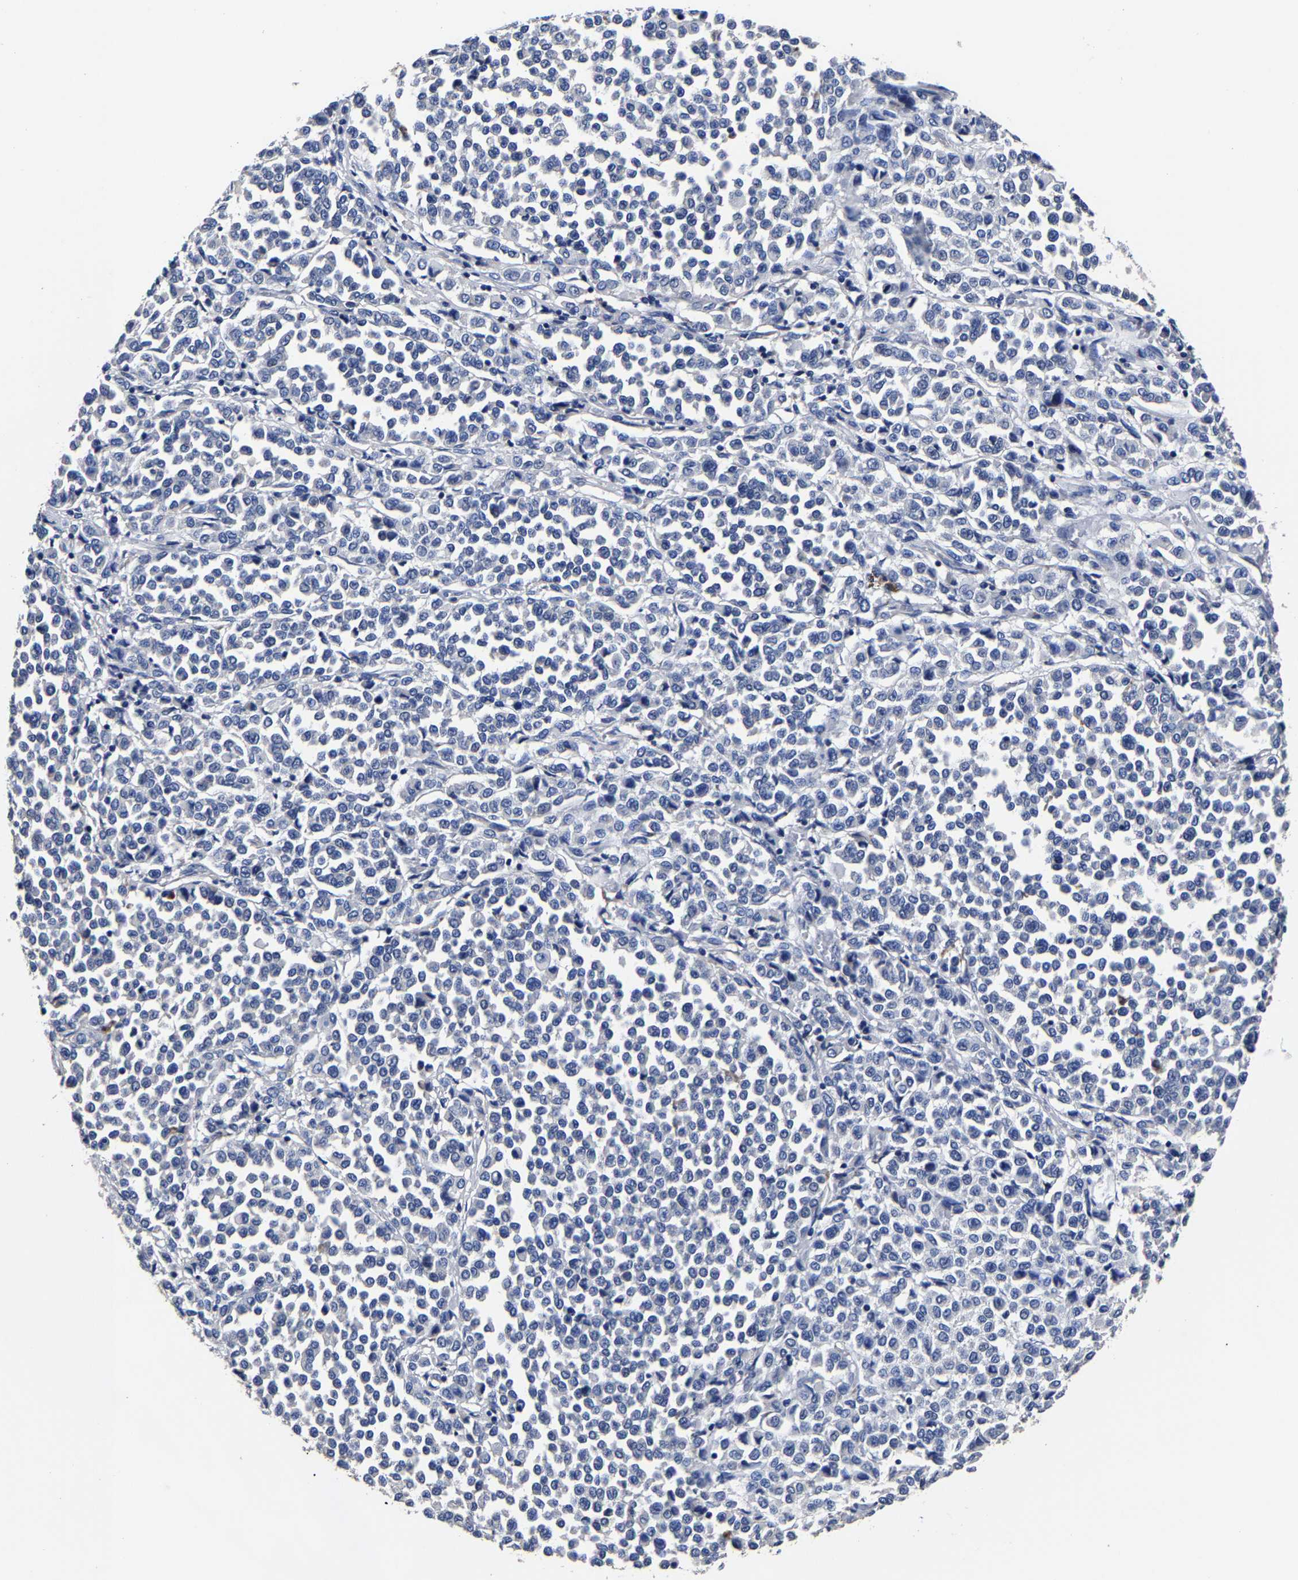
{"staining": {"intensity": "negative", "quantity": "none", "location": "none"}, "tissue": "melanoma", "cell_type": "Tumor cells", "image_type": "cancer", "snomed": [{"axis": "morphology", "description": "Malignant melanoma, Metastatic site"}, {"axis": "topography", "description": "Pancreas"}], "caption": "Image shows no protein staining in tumor cells of malignant melanoma (metastatic site) tissue.", "gene": "AKAP4", "patient": {"sex": "female", "age": 30}}